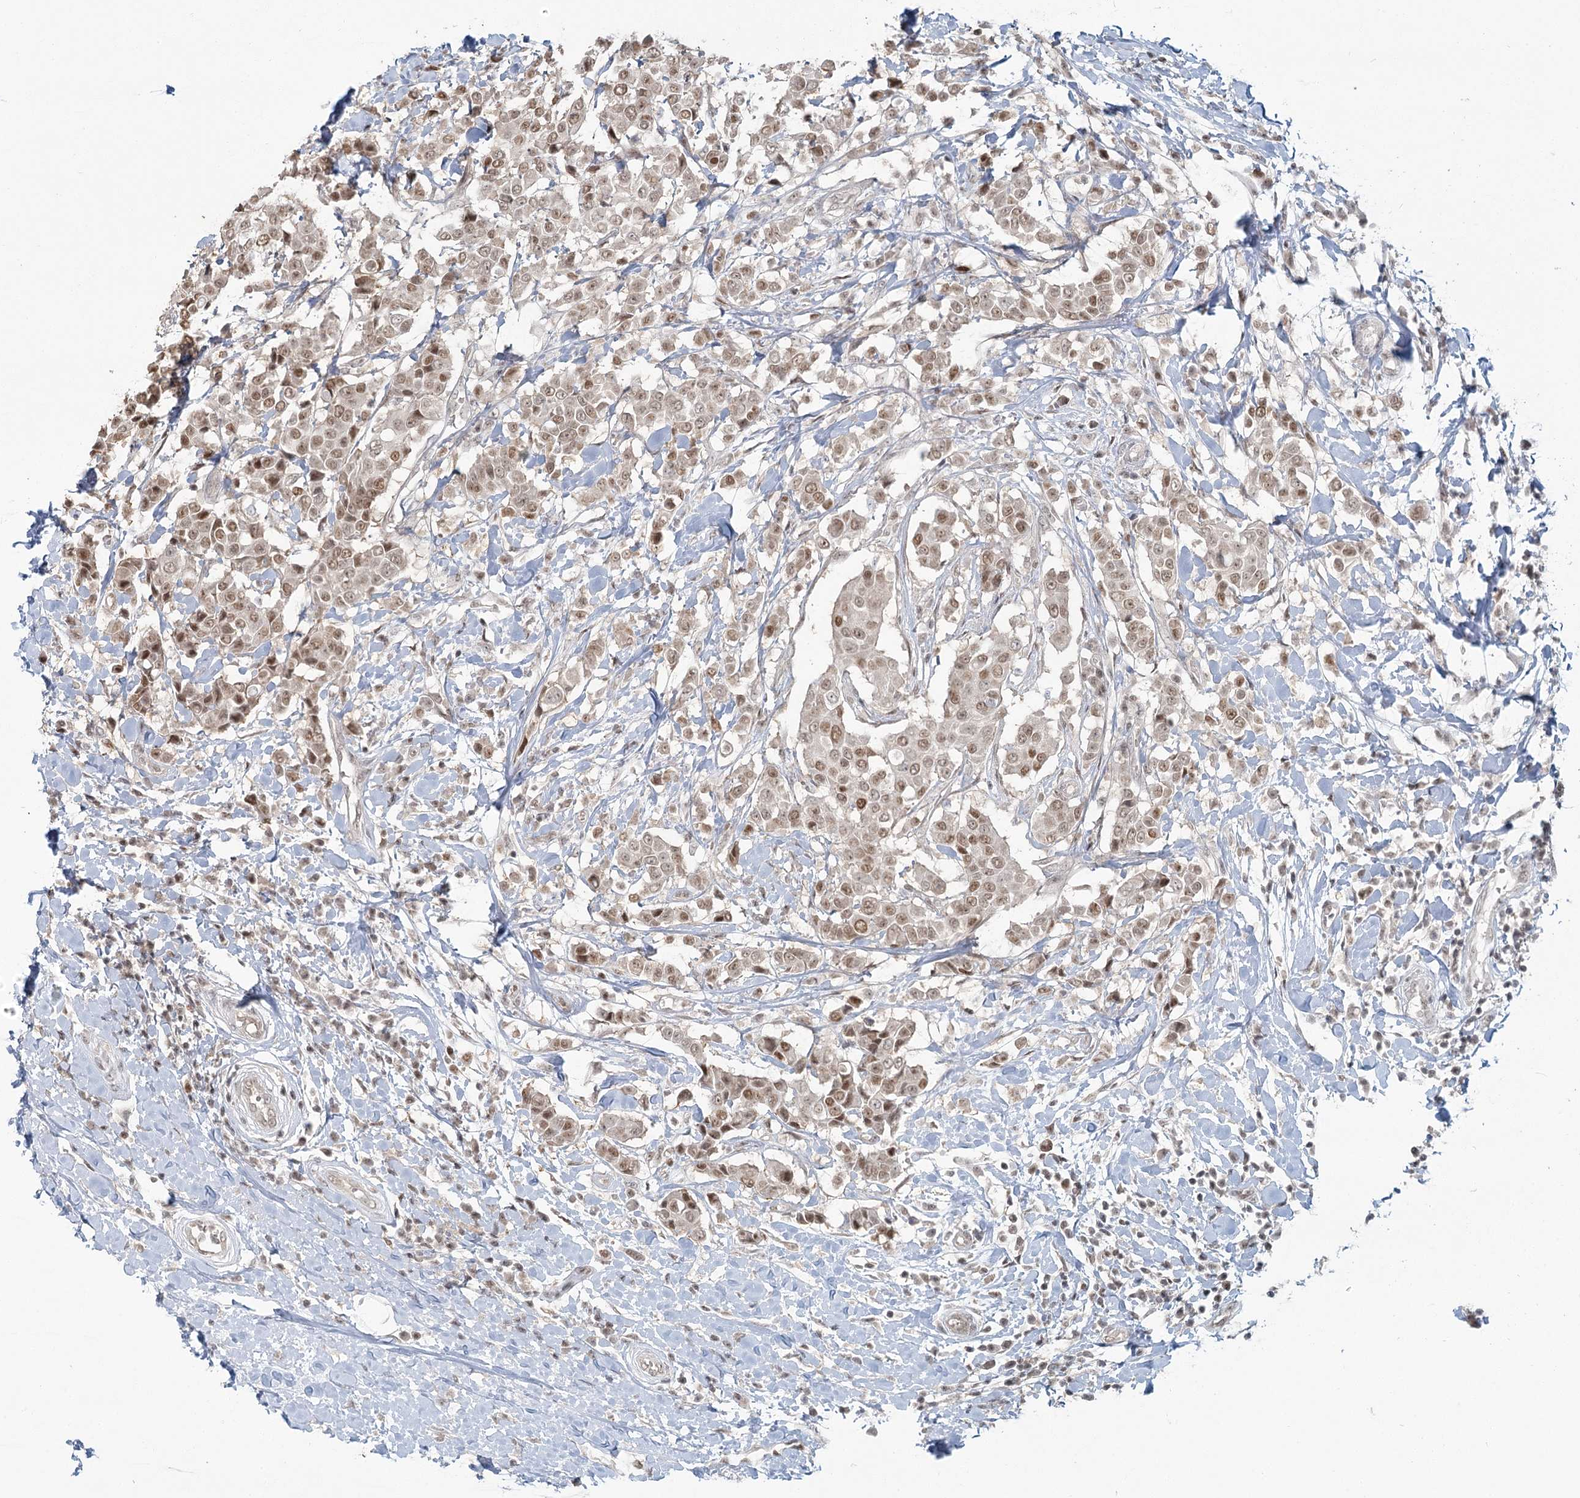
{"staining": {"intensity": "moderate", "quantity": ">75%", "location": "cytoplasmic/membranous,nuclear"}, "tissue": "breast cancer", "cell_type": "Tumor cells", "image_type": "cancer", "snomed": [{"axis": "morphology", "description": "Duct carcinoma"}, {"axis": "topography", "description": "Breast"}], "caption": "Immunohistochemistry staining of breast cancer, which demonstrates medium levels of moderate cytoplasmic/membranous and nuclear positivity in about >75% of tumor cells indicating moderate cytoplasmic/membranous and nuclear protein staining. The staining was performed using DAB (3,3'-diaminobenzidine) (brown) for protein detection and nuclei were counterstained in hematoxylin (blue).", "gene": "R3HCC1L", "patient": {"sex": "female", "age": 27}}